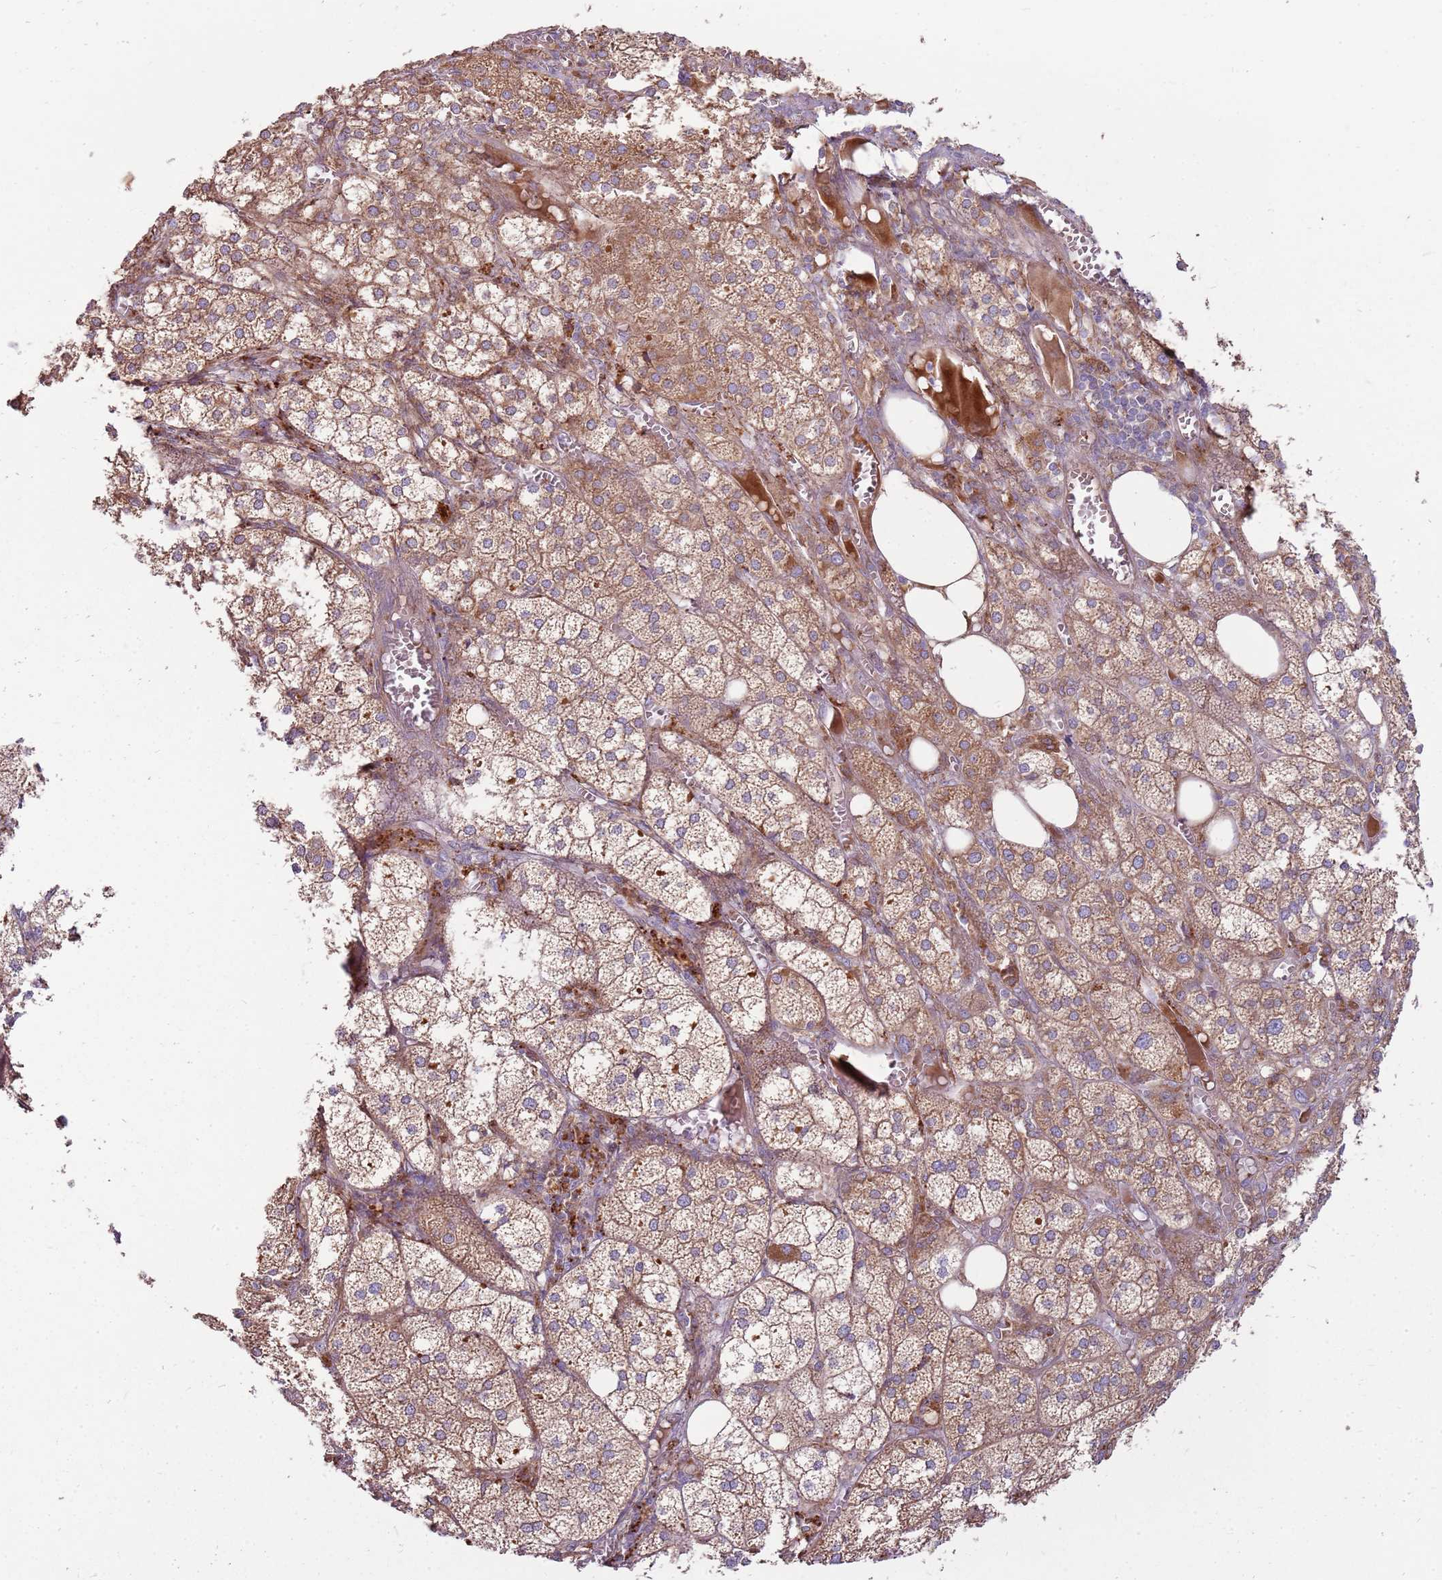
{"staining": {"intensity": "strong", "quantity": "25%-75%", "location": "cytoplasmic/membranous"}, "tissue": "adrenal gland", "cell_type": "Glandular cells", "image_type": "normal", "snomed": [{"axis": "morphology", "description": "Normal tissue, NOS"}, {"axis": "topography", "description": "Adrenal gland"}], "caption": "Glandular cells display high levels of strong cytoplasmic/membranous staining in about 25%-75% of cells in unremarkable adrenal gland. Using DAB (brown) and hematoxylin (blue) stains, captured at high magnification using brightfield microscopy.", "gene": "EMC1", "patient": {"sex": "female", "age": 61}}